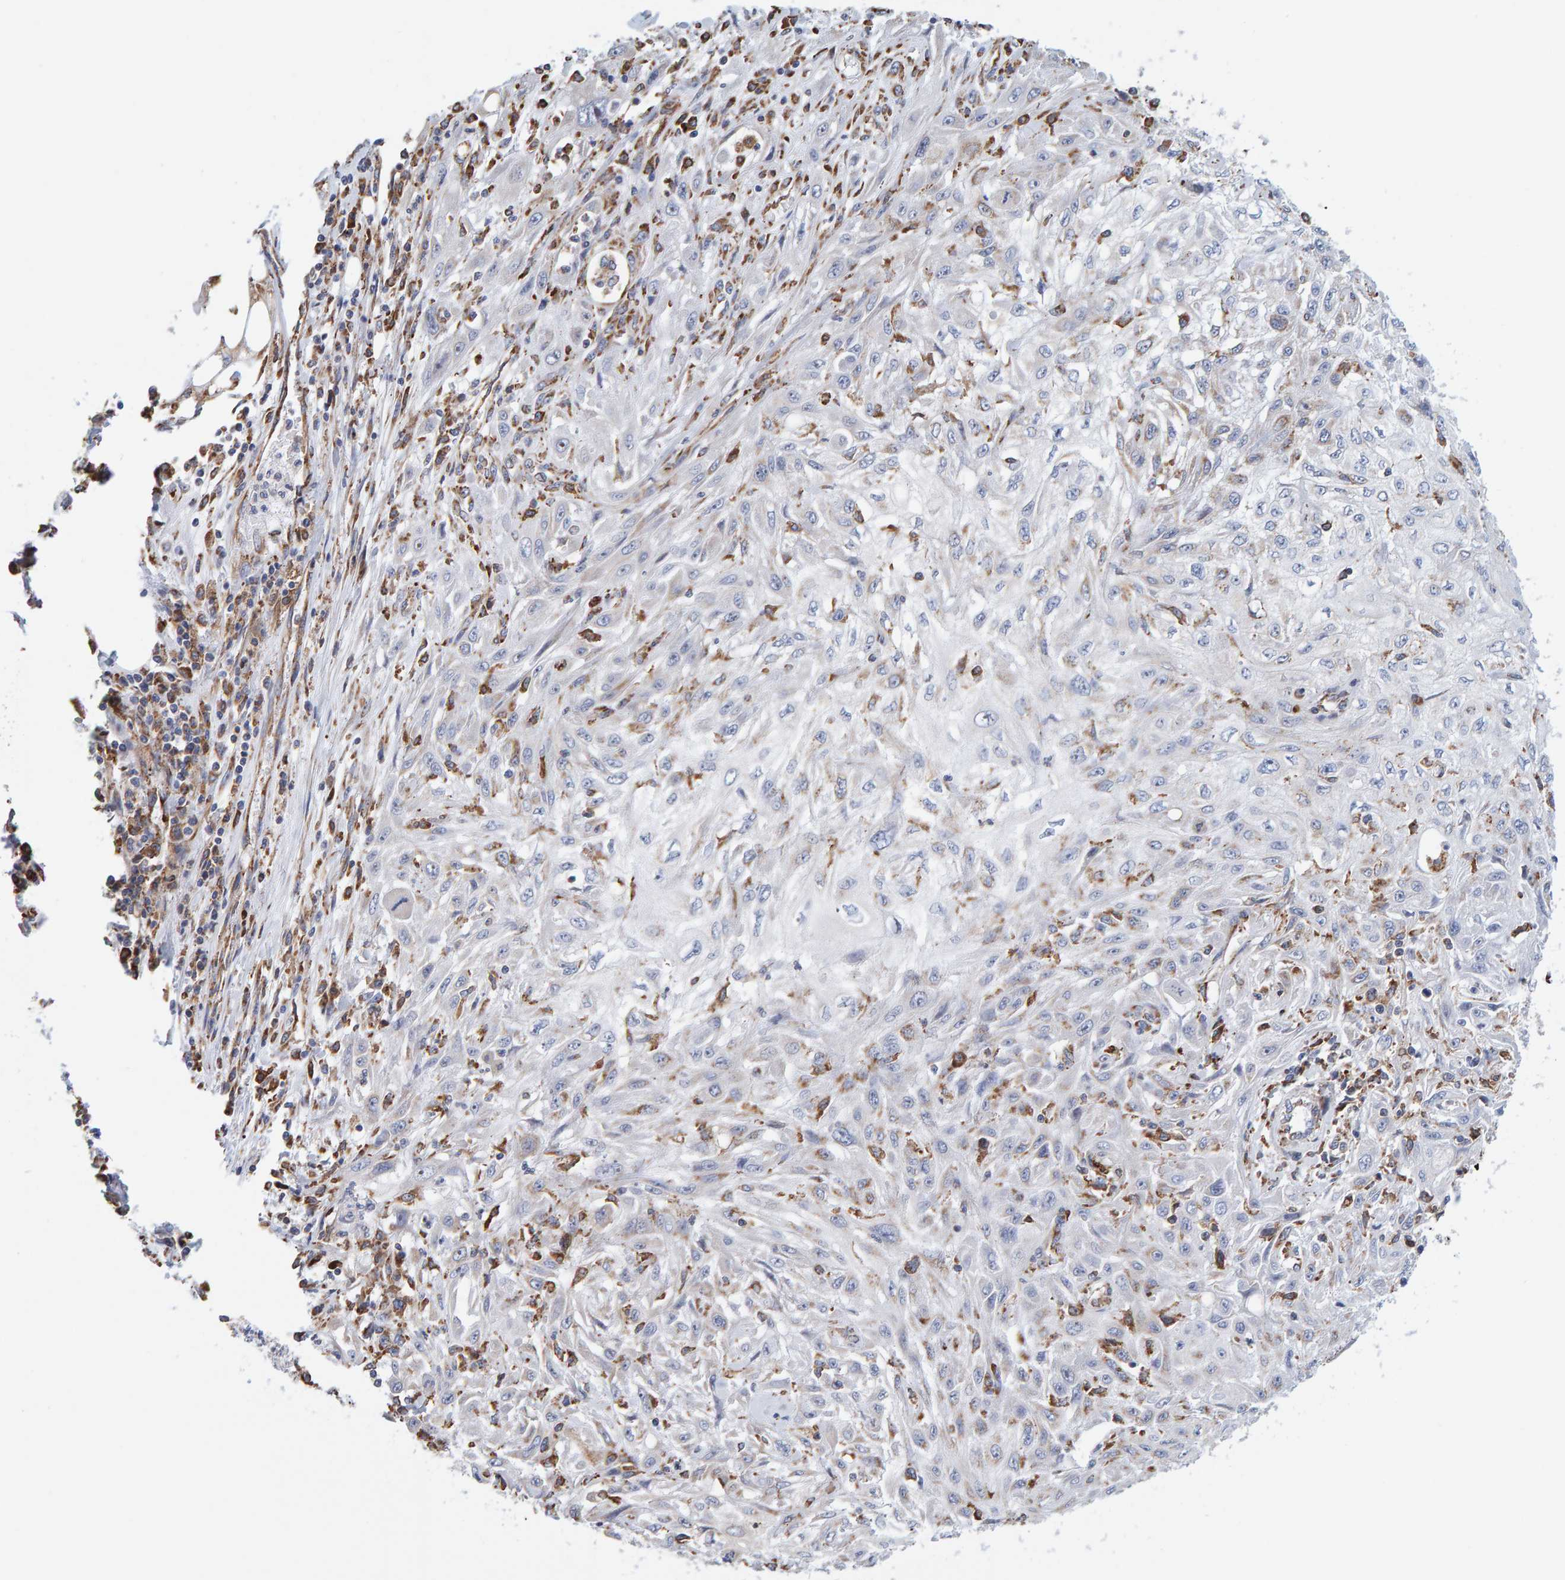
{"staining": {"intensity": "moderate", "quantity": "<25%", "location": "cytoplasmic/membranous"}, "tissue": "skin cancer", "cell_type": "Tumor cells", "image_type": "cancer", "snomed": [{"axis": "morphology", "description": "Squamous cell carcinoma, NOS"}, {"axis": "morphology", "description": "Squamous cell carcinoma, metastatic, NOS"}, {"axis": "topography", "description": "Skin"}, {"axis": "topography", "description": "Lymph node"}], "caption": "A histopathology image showing moderate cytoplasmic/membranous expression in about <25% of tumor cells in skin squamous cell carcinoma, as visualized by brown immunohistochemical staining.", "gene": "SGPL1", "patient": {"sex": "male", "age": 75}}